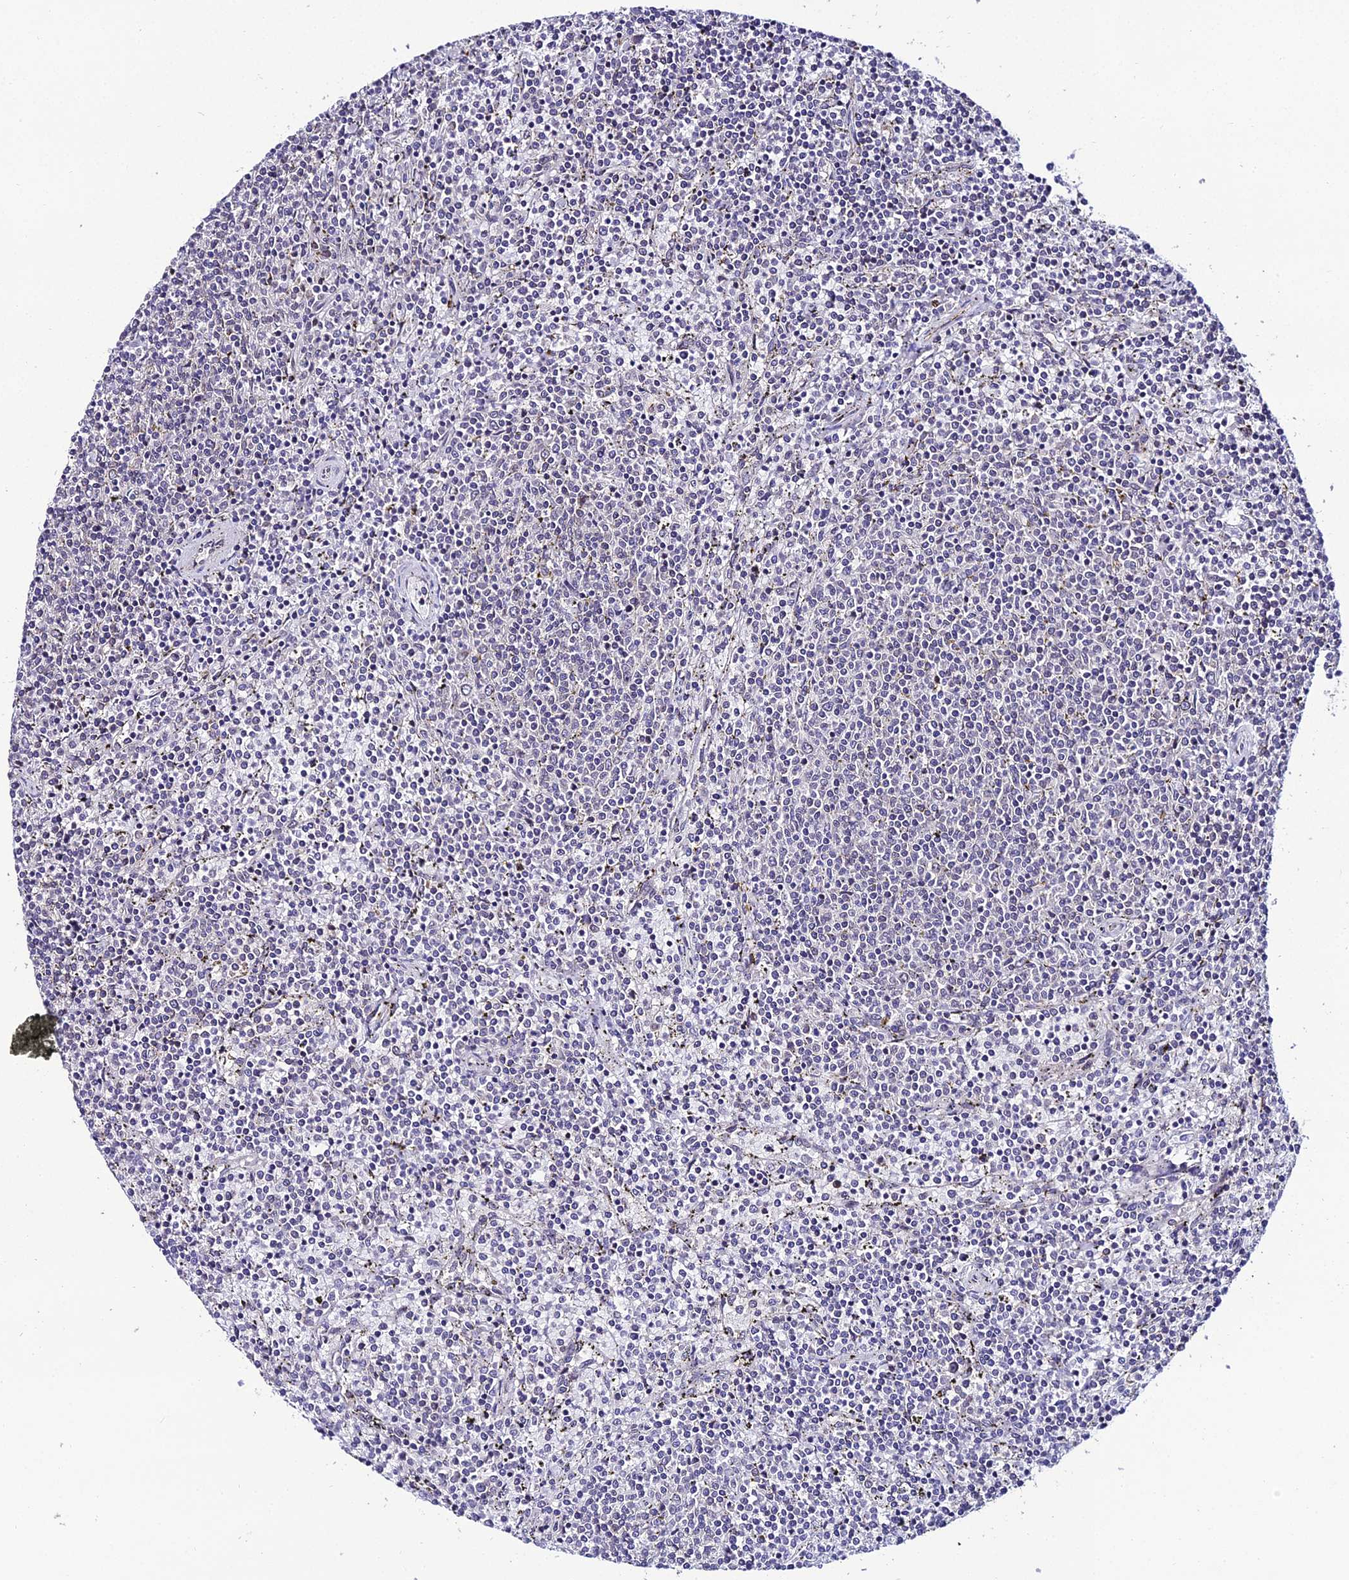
{"staining": {"intensity": "negative", "quantity": "none", "location": "none"}, "tissue": "lymphoma", "cell_type": "Tumor cells", "image_type": "cancer", "snomed": [{"axis": "morphology", "description": "Malignant lymphoma, non-Hodgkin's type, Low grade"}, {"axis": "topography", "description": "Spleen"}], "caption": "High magnification brightfield microscopy of lymphoma stained with DAB (brown) and counterstained with hematoxylin (blue): tumor cells show no significant staining.", "gene": "DDX19A", "patient": {"sex": "female", "age": 50}}